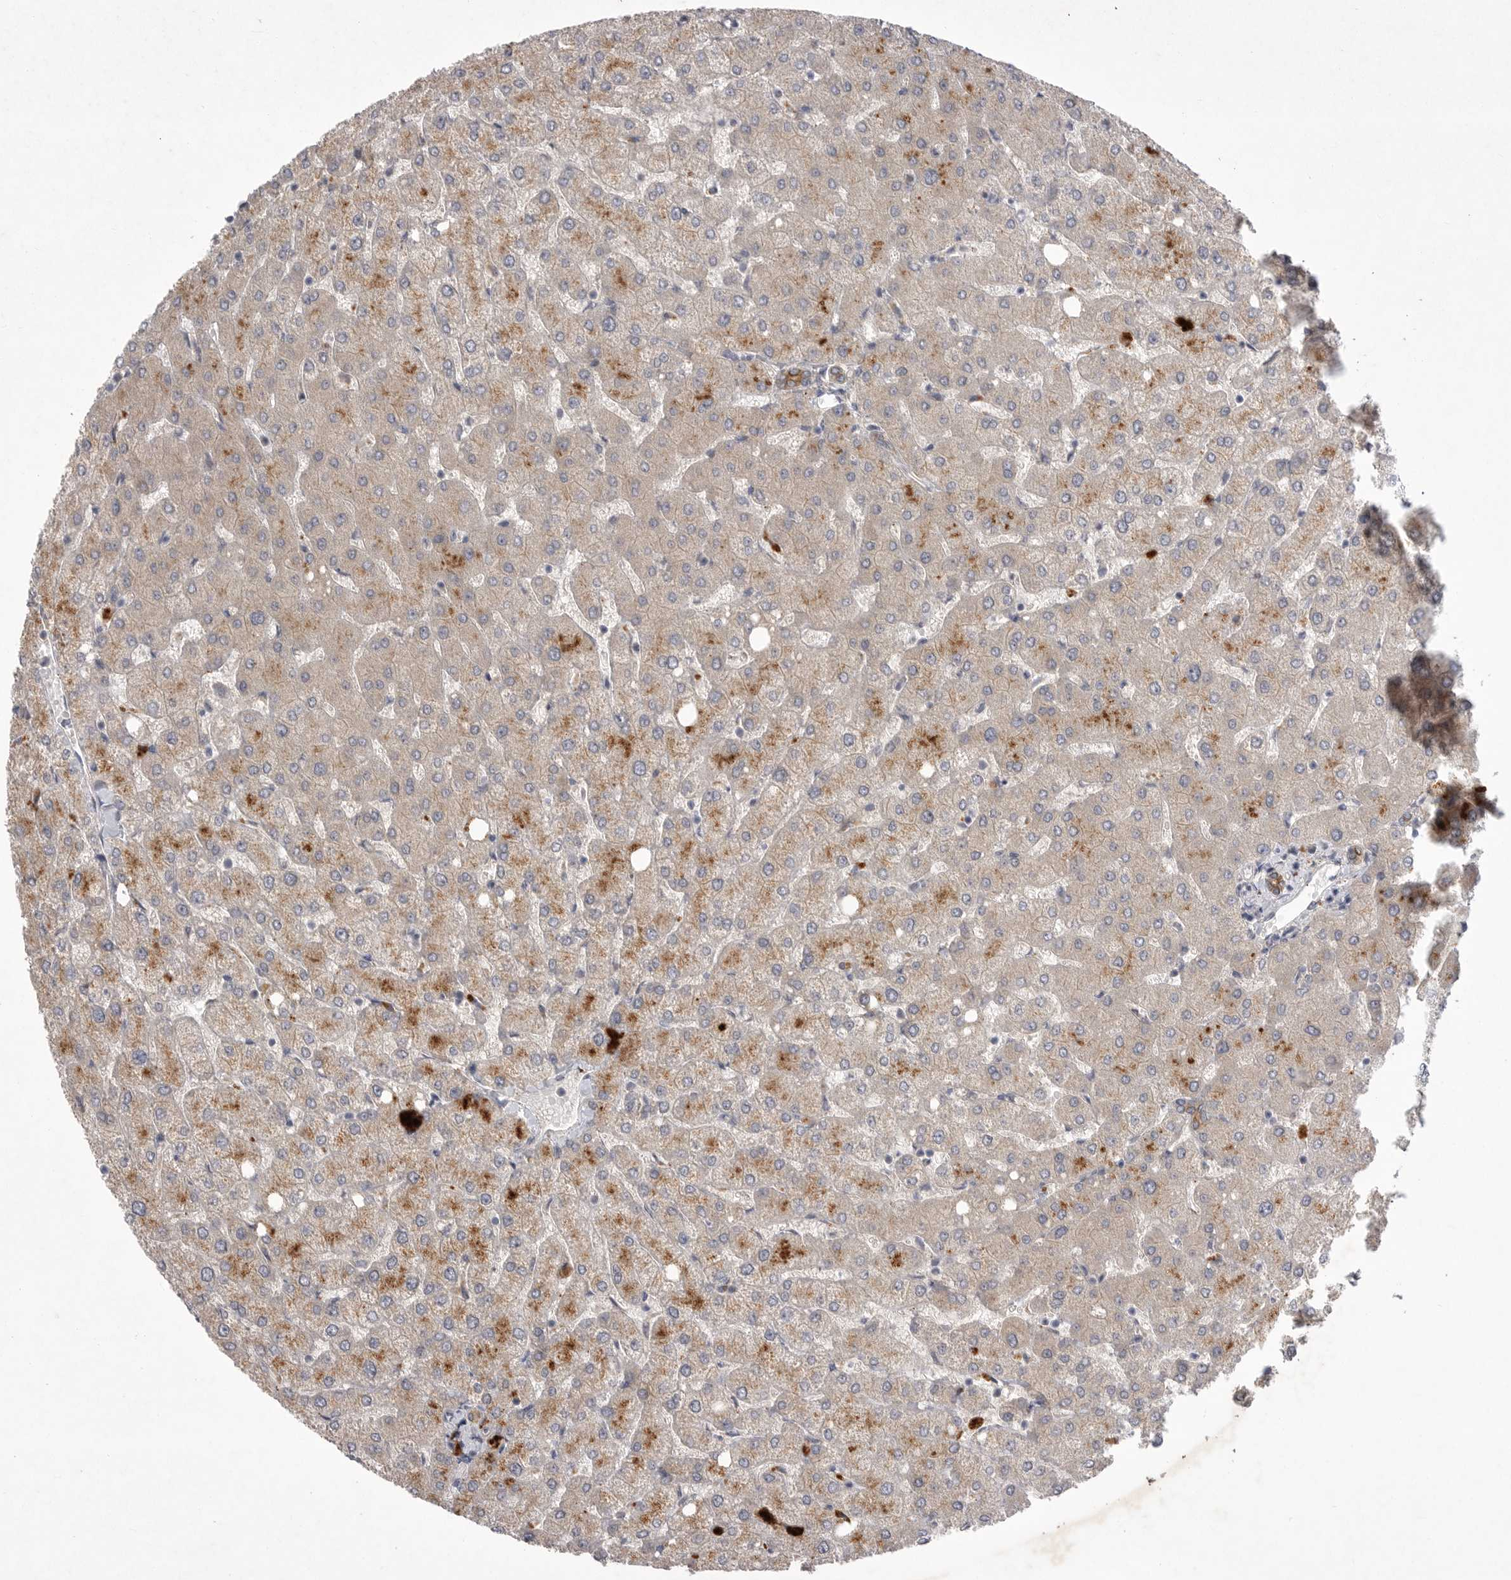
{"staining": {"intensity": "moderate", "quantity": "<25%", "location": "cytoplasmic/membranous"}, "tissue": "liver", "cell_type": "Cholangiocytes", "image_type": "normal", "snomed": [{"axis": "morphology", "description": "Normal tissue, NOS"}, {"axis": "topography", "description": "Liver"}], "caption": "Normal liver shows moderate cytoplasmic/membranous staining in approximately <25% of cholangiocytes.", "gene": "DHDDS", "patient": {"sex": "female", "age": 54}}